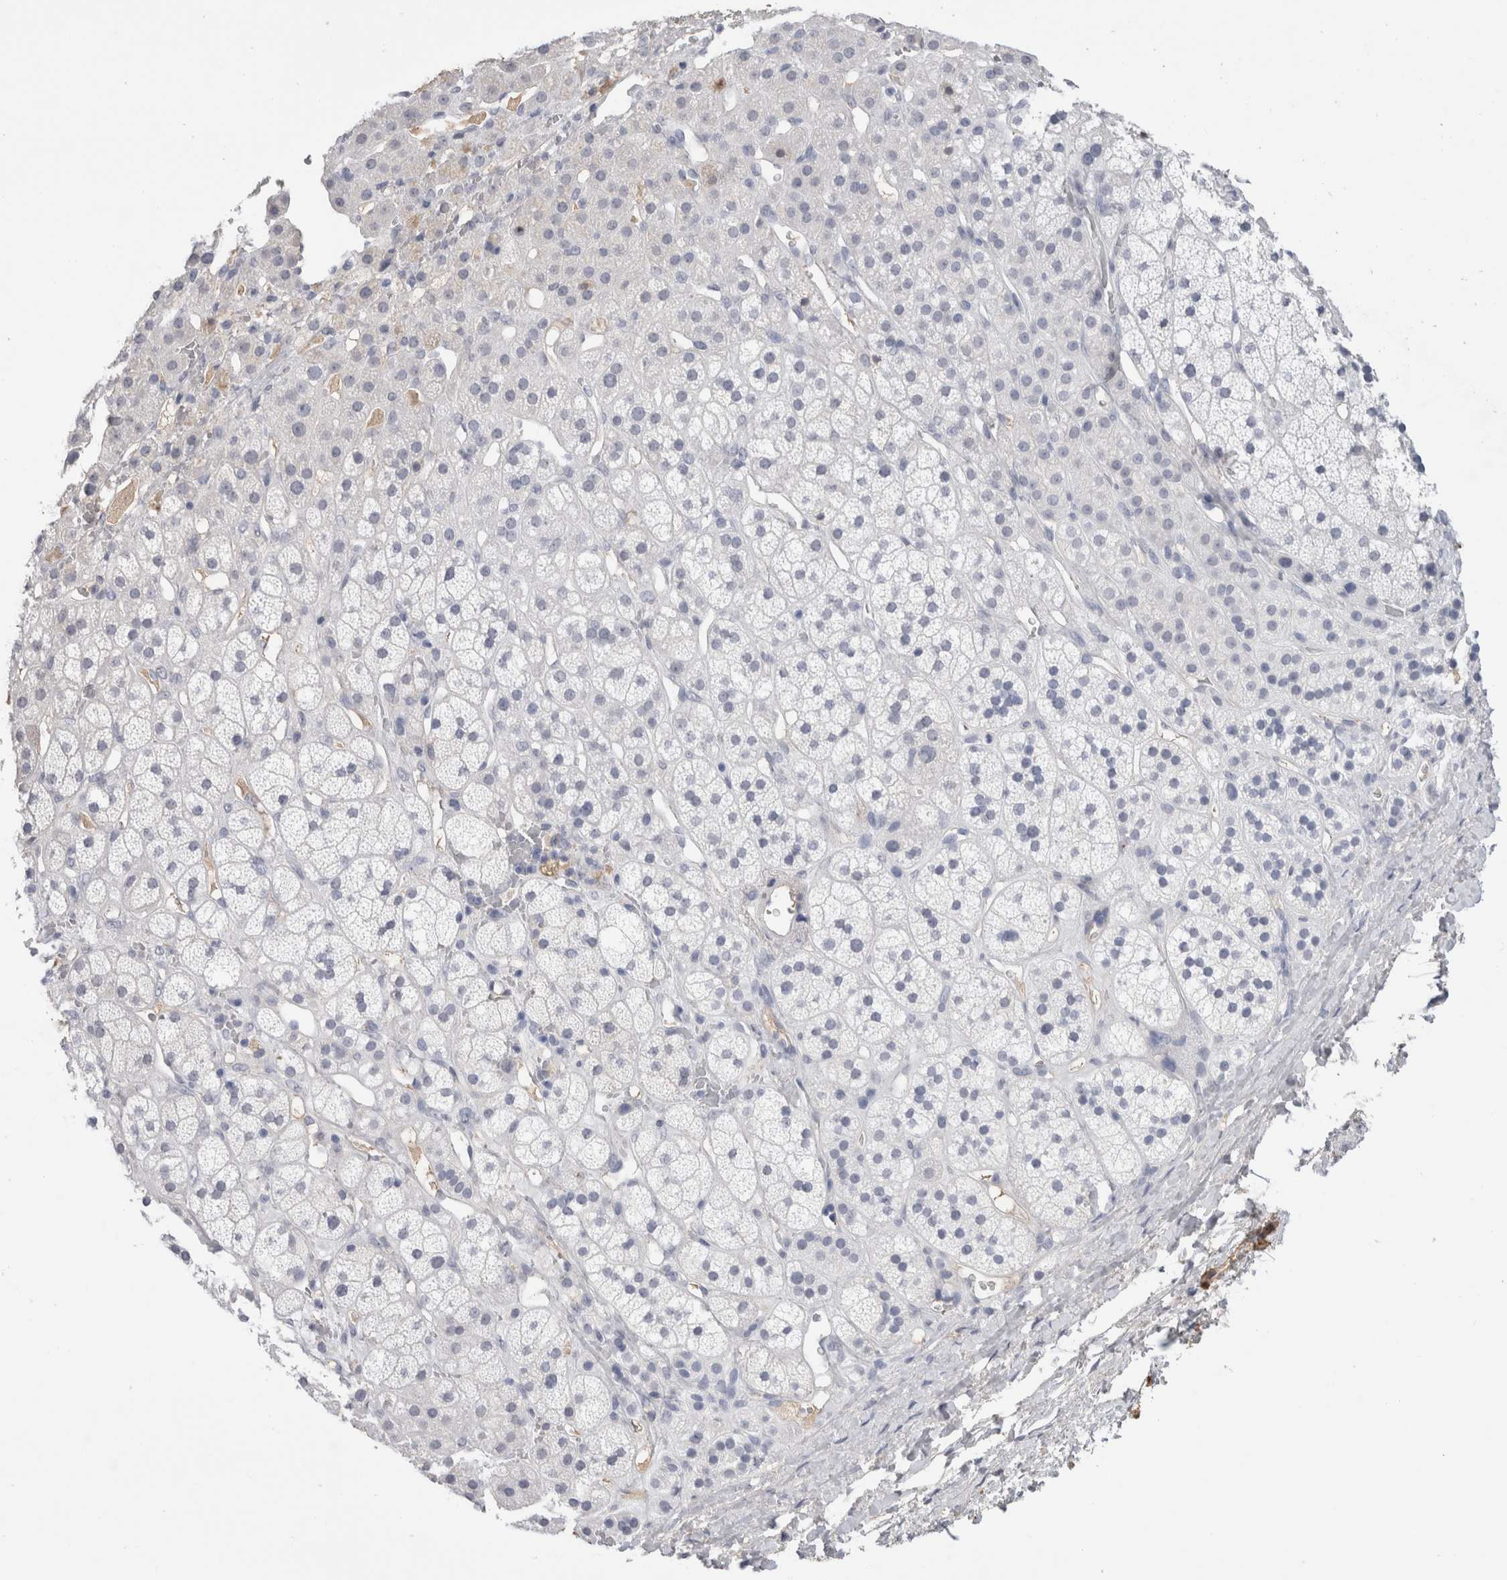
{"staining": {"intensity": "negative", "quantity": "none", "location": "none"}, "tissue": "adrenal gland", "cell_type": "Glandular cells", "image_type": "normal", "snomed": [{"axis": "morphology", "description": "Normal tissue, NOS"}, {"axis": "topography", "description": "Adrenal gland"}], "caption": "This is a histopathology image of immunohistochemistry staining of benign adrenal gland, which shows no positivity in glandular cells. Nuclei are stained in blue.", "gene": "FABP4", "patient": {"sex": "male", "age": 56}}